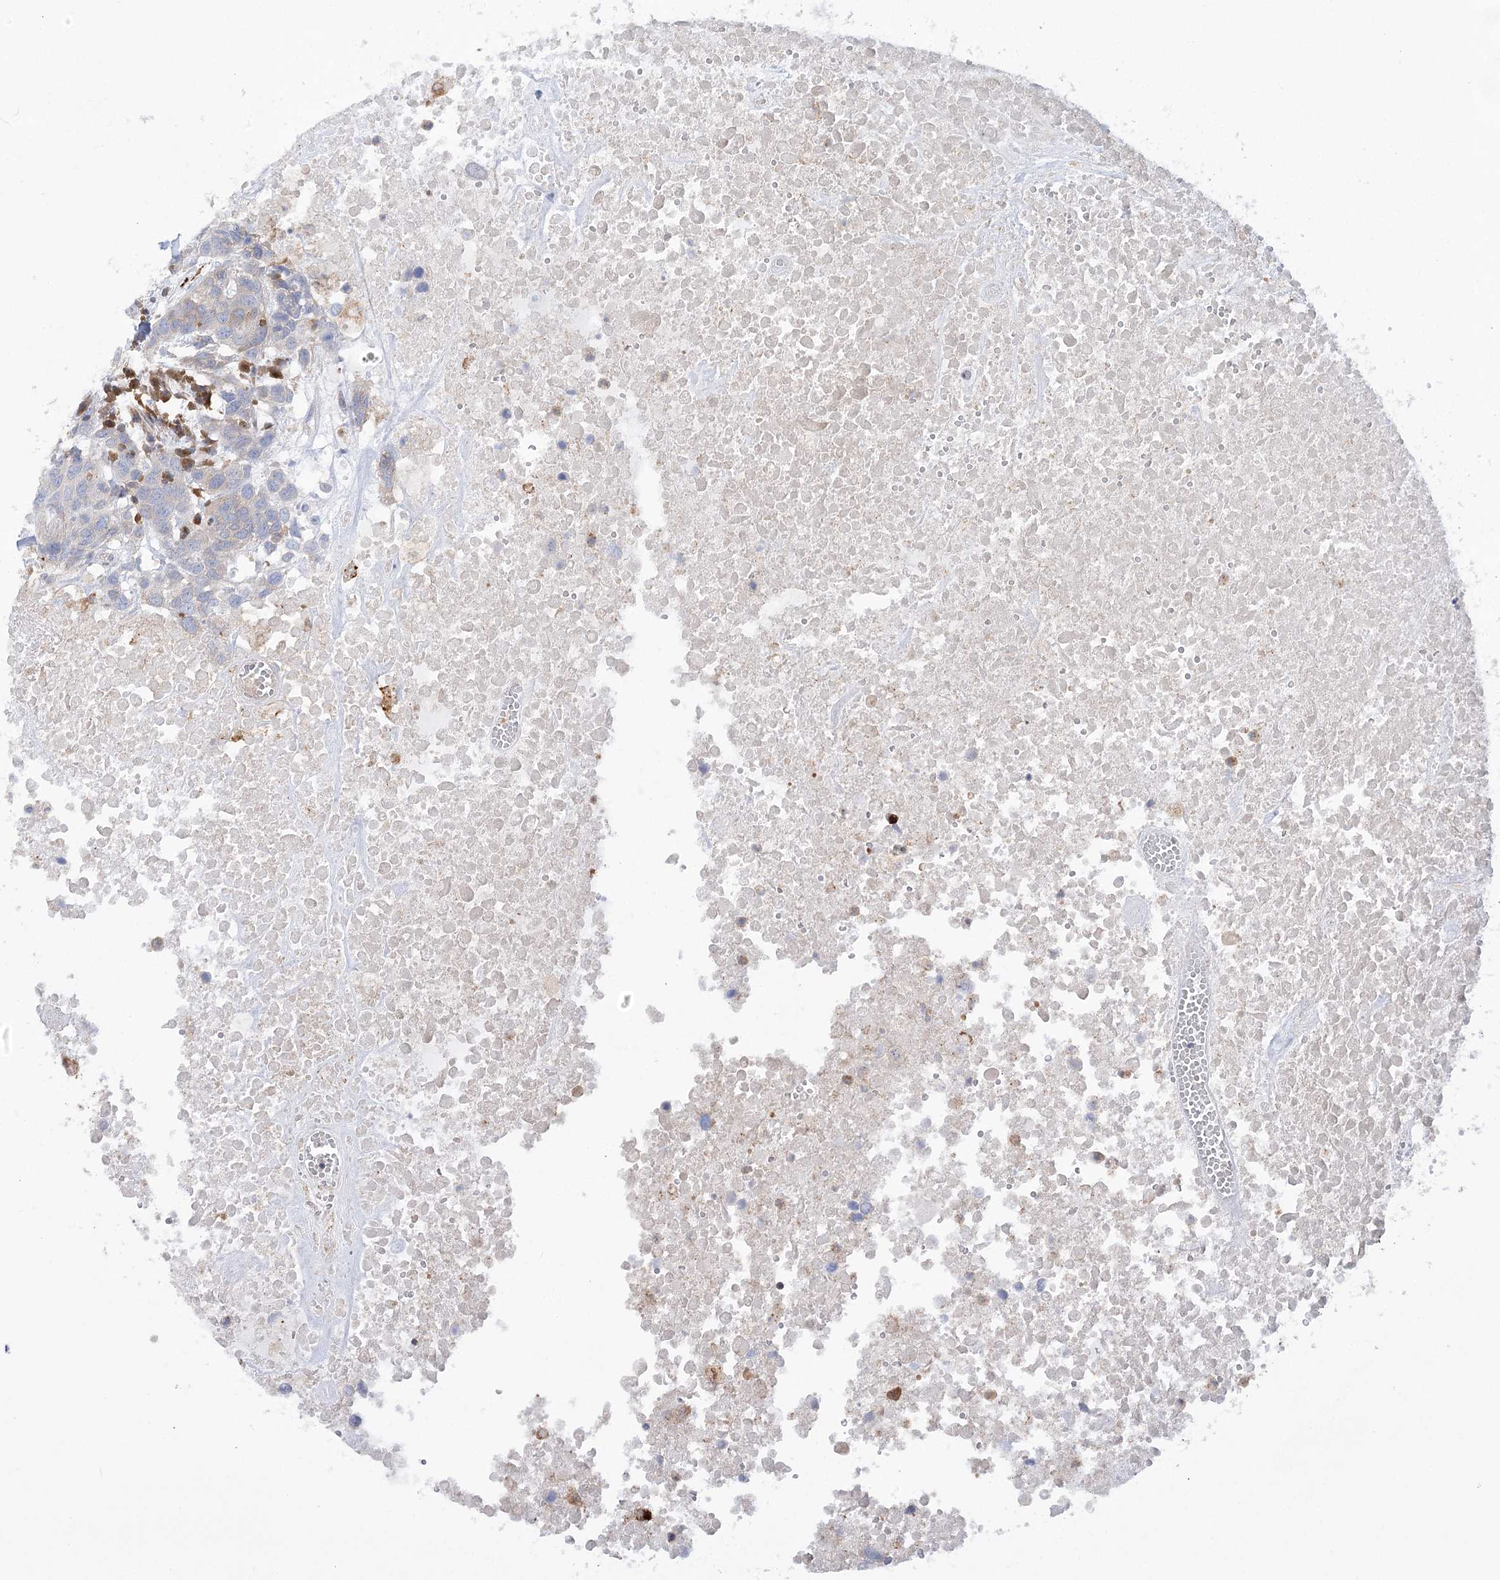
{"staining": {"intensity": "negative", "quantity": "none", "location": "none"}, "tissue": "head and neck cancer", "cell_type": "Tumor cells", "image_type": "cancer", "snomed": [{"axis": "morphology", "description": "Squamous cell carcinoma, NOS"}, {"axis": "topography", "description": "Head-Neck"}], "caption": "Tumor cells are negative for brown protein staining in head and neck squamous cell carcinoma. Brightfield microscopy of immunohistochemistry (IHC) stained with DAB (3,3'-diaminobenzidine) (brown) and hematoxylin (blue), captured at high magnification.", "gene": "VPS37B", "patient": {"sex": "male", "age": 66}}